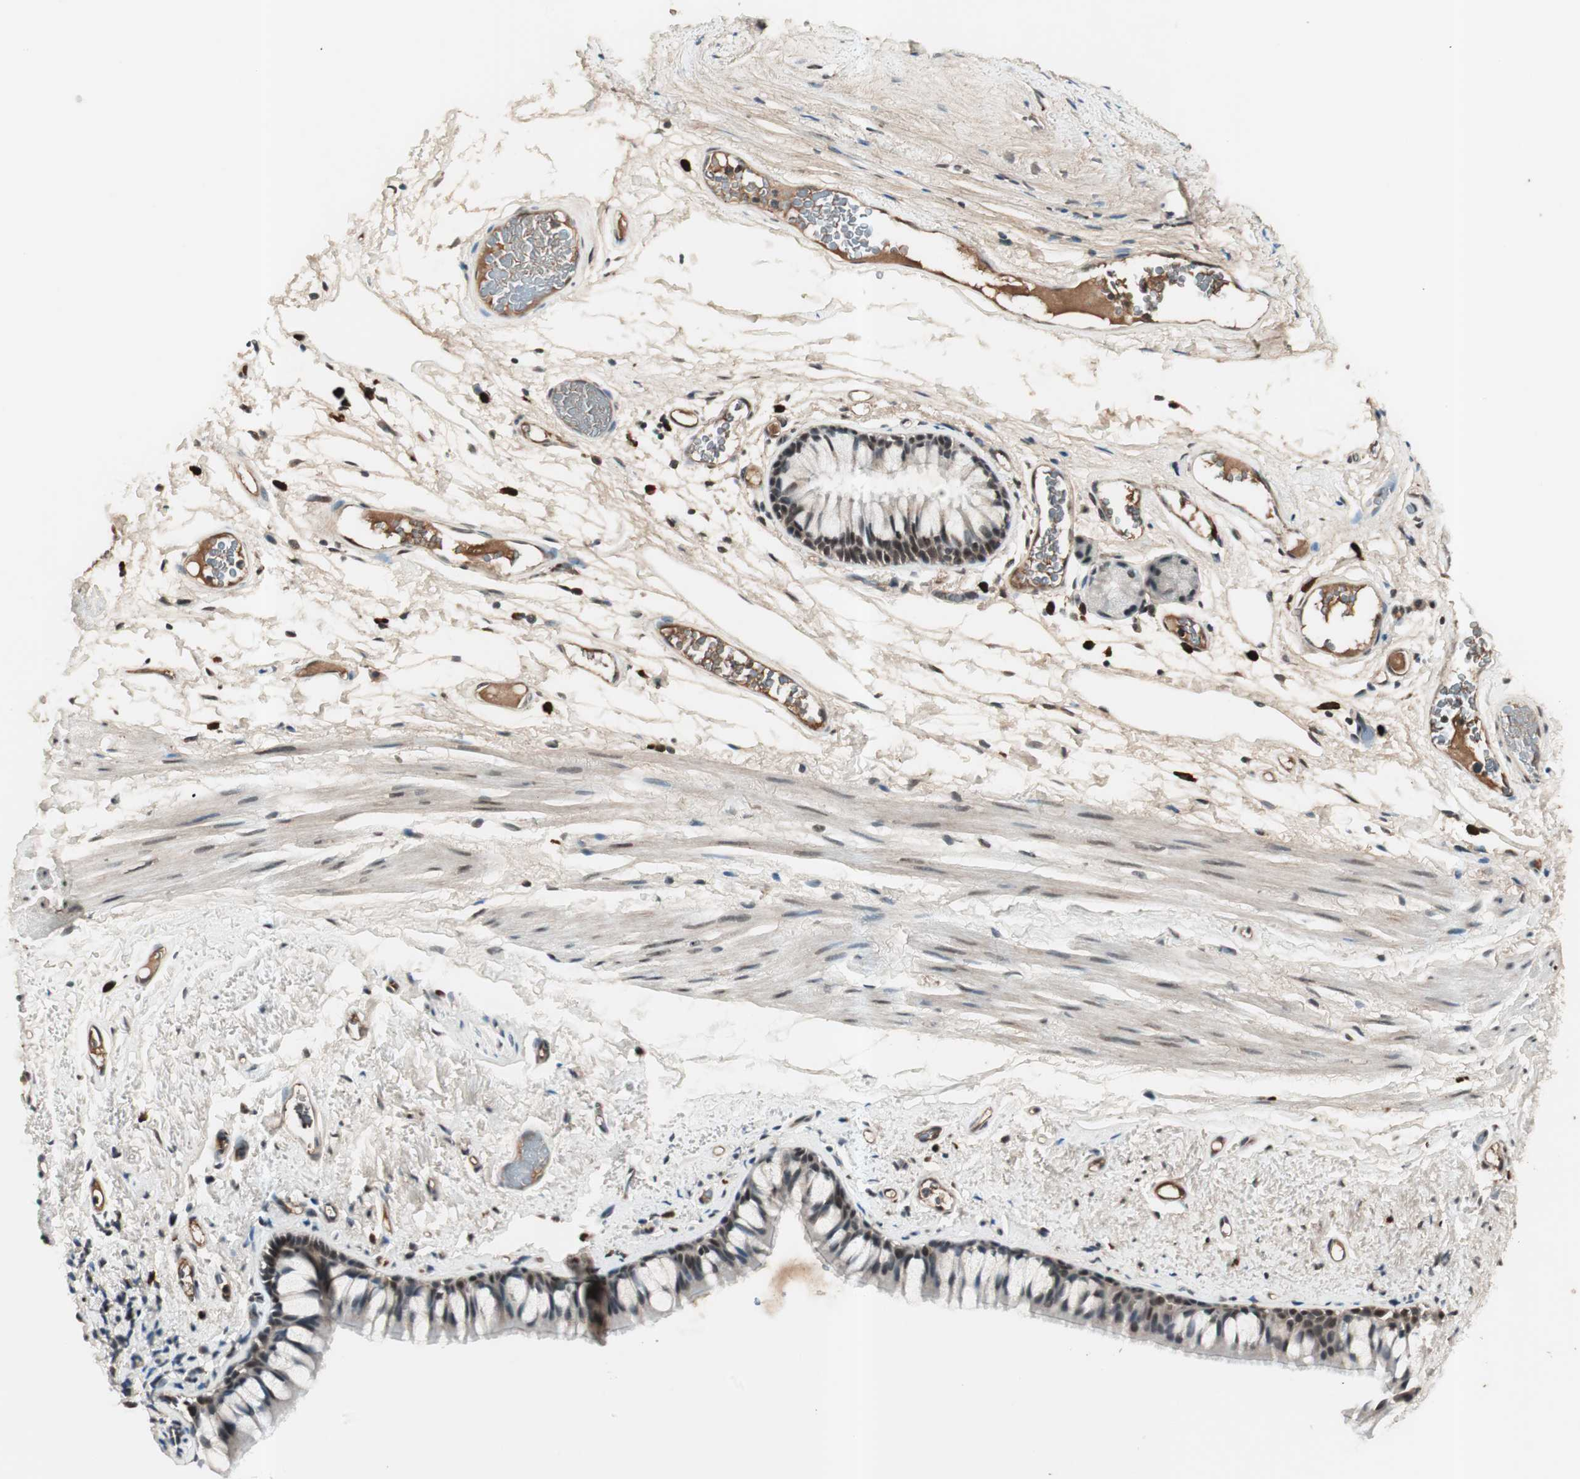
{"staining": {"intensity": "weak", "quantity": "<25%", "location": "nuclear"}, "tissue": "bronchus", "cell_type": "Respiratory epithelial cells", "image_type": "normal", "snomed": [{"axis": "morphology", "description": "Normal tissue, NOS"}, {"axis": "topography", "description": "Bronchus"}], "caption": "The immunohistochemistry histopathology image has no significant positivity in respiratory epithelial cells of bronchus. The staining was performed using DAB to visualize the protein expression in brown, while the nuclei were stained in blue with hematoxylin (Magnification: 20x).", "gene": "NFRKB", "patient": {"sex": "female", "age": 73}}